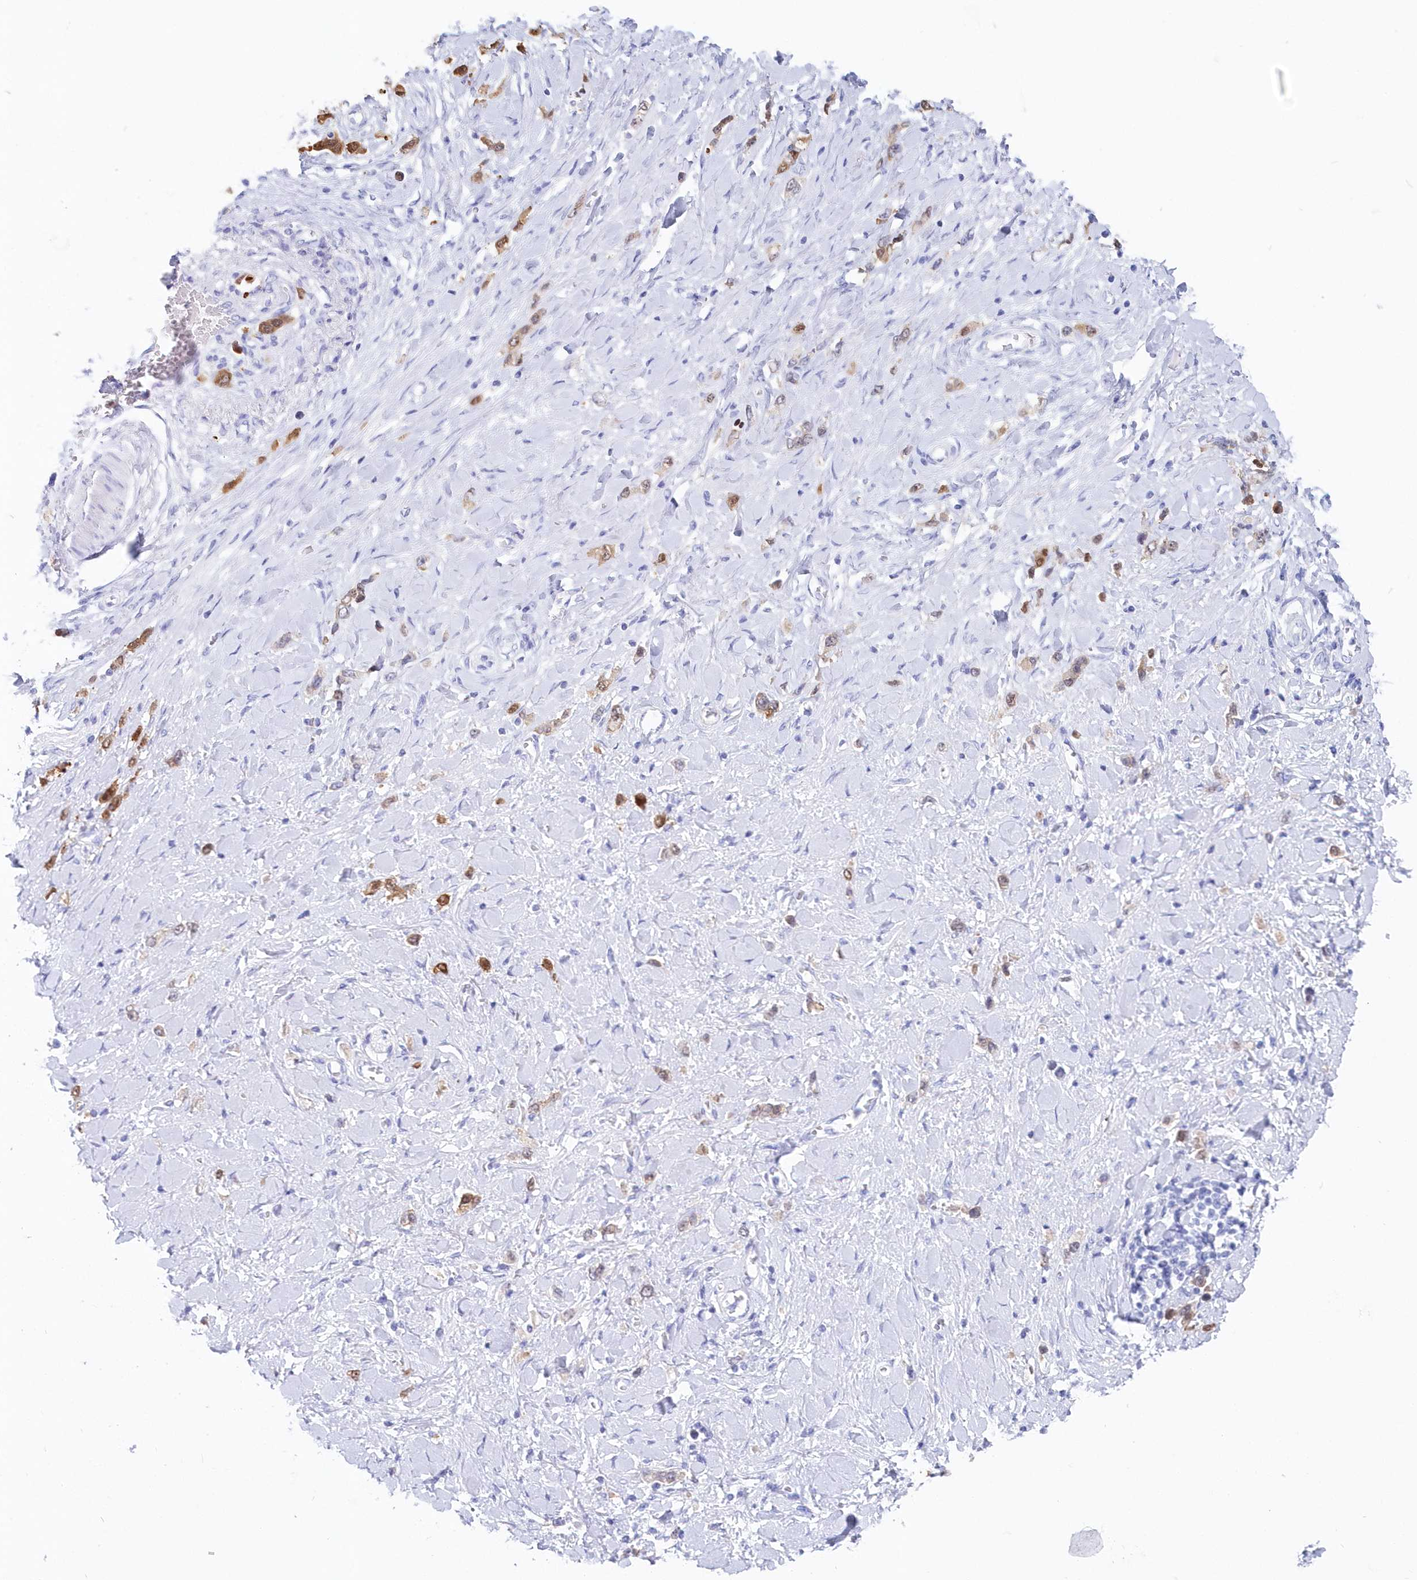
{"staining": {"intensity": "moderate", "quantity": ">75%", "location": "cytoplasmic/membranous"}, "tissue": "stomach cancer", "cell_type": "Tumor cells", "image_type": "cancer", "snomed": [{"axis": "morphology", "description": "Normal tissue, NOS"}, {"axis": "morphology", "description": "Adenocarcinoma, NOS"}, {"axis": "topography", "description": "Stomach, upper"}, {"axis": "topography", "description": "Stomach"}], "caption": "This image shows adenocarcinoma (stomach) stained with immunohistochemistry to label a protein in brown. The cytoplasmic/membranous of tumor cells show moderate positivity for the protein. Nuclei are counter-stained blue.", "gene": "CSNK1G2", "patient": {"sex": "female", "age": 65}}